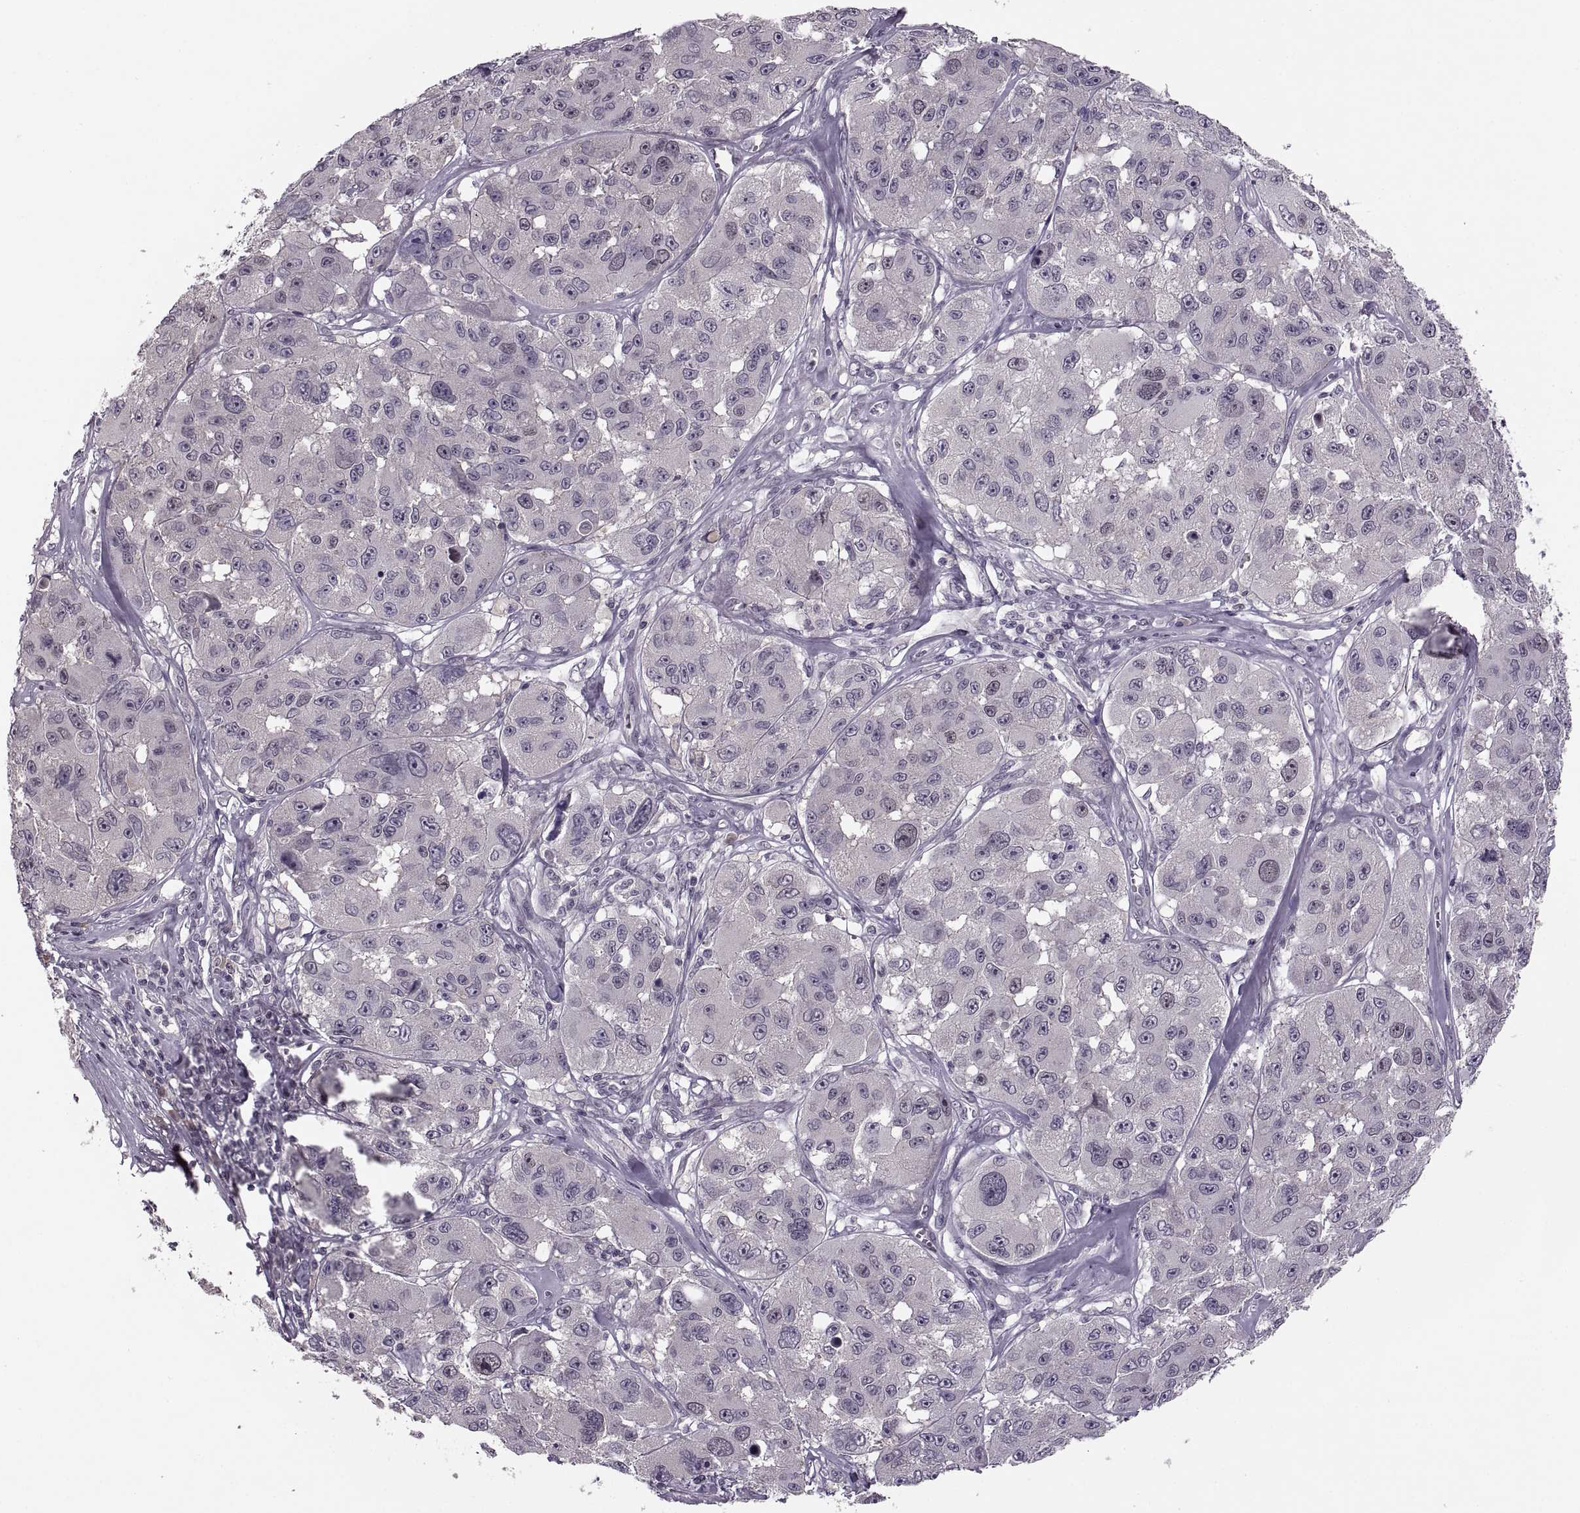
{"staining": {"intensity": "negative", "quantity": "none", "location": "none"}, "tissue": "melanoma", "cell_type": "Tumor cells", "image_type": "cancer", "snomed": [{"axis": "morphology", "description": "Malignant melanoma, NOS"}, {"axis": "topography", "description": "Skin"}], "caption": "A high-resolution photomicrograph shows immunohistochemistry staining of melanoma, which reveals no significant expression in tumor cells. The staining is performed using DAB (3,3'-diaminobenzidine) brown chromogen with nuclei counter-stained in using hematoxylin.", "gene": "CACNA1F", "patient": {"sex": "female", "age": 66}}